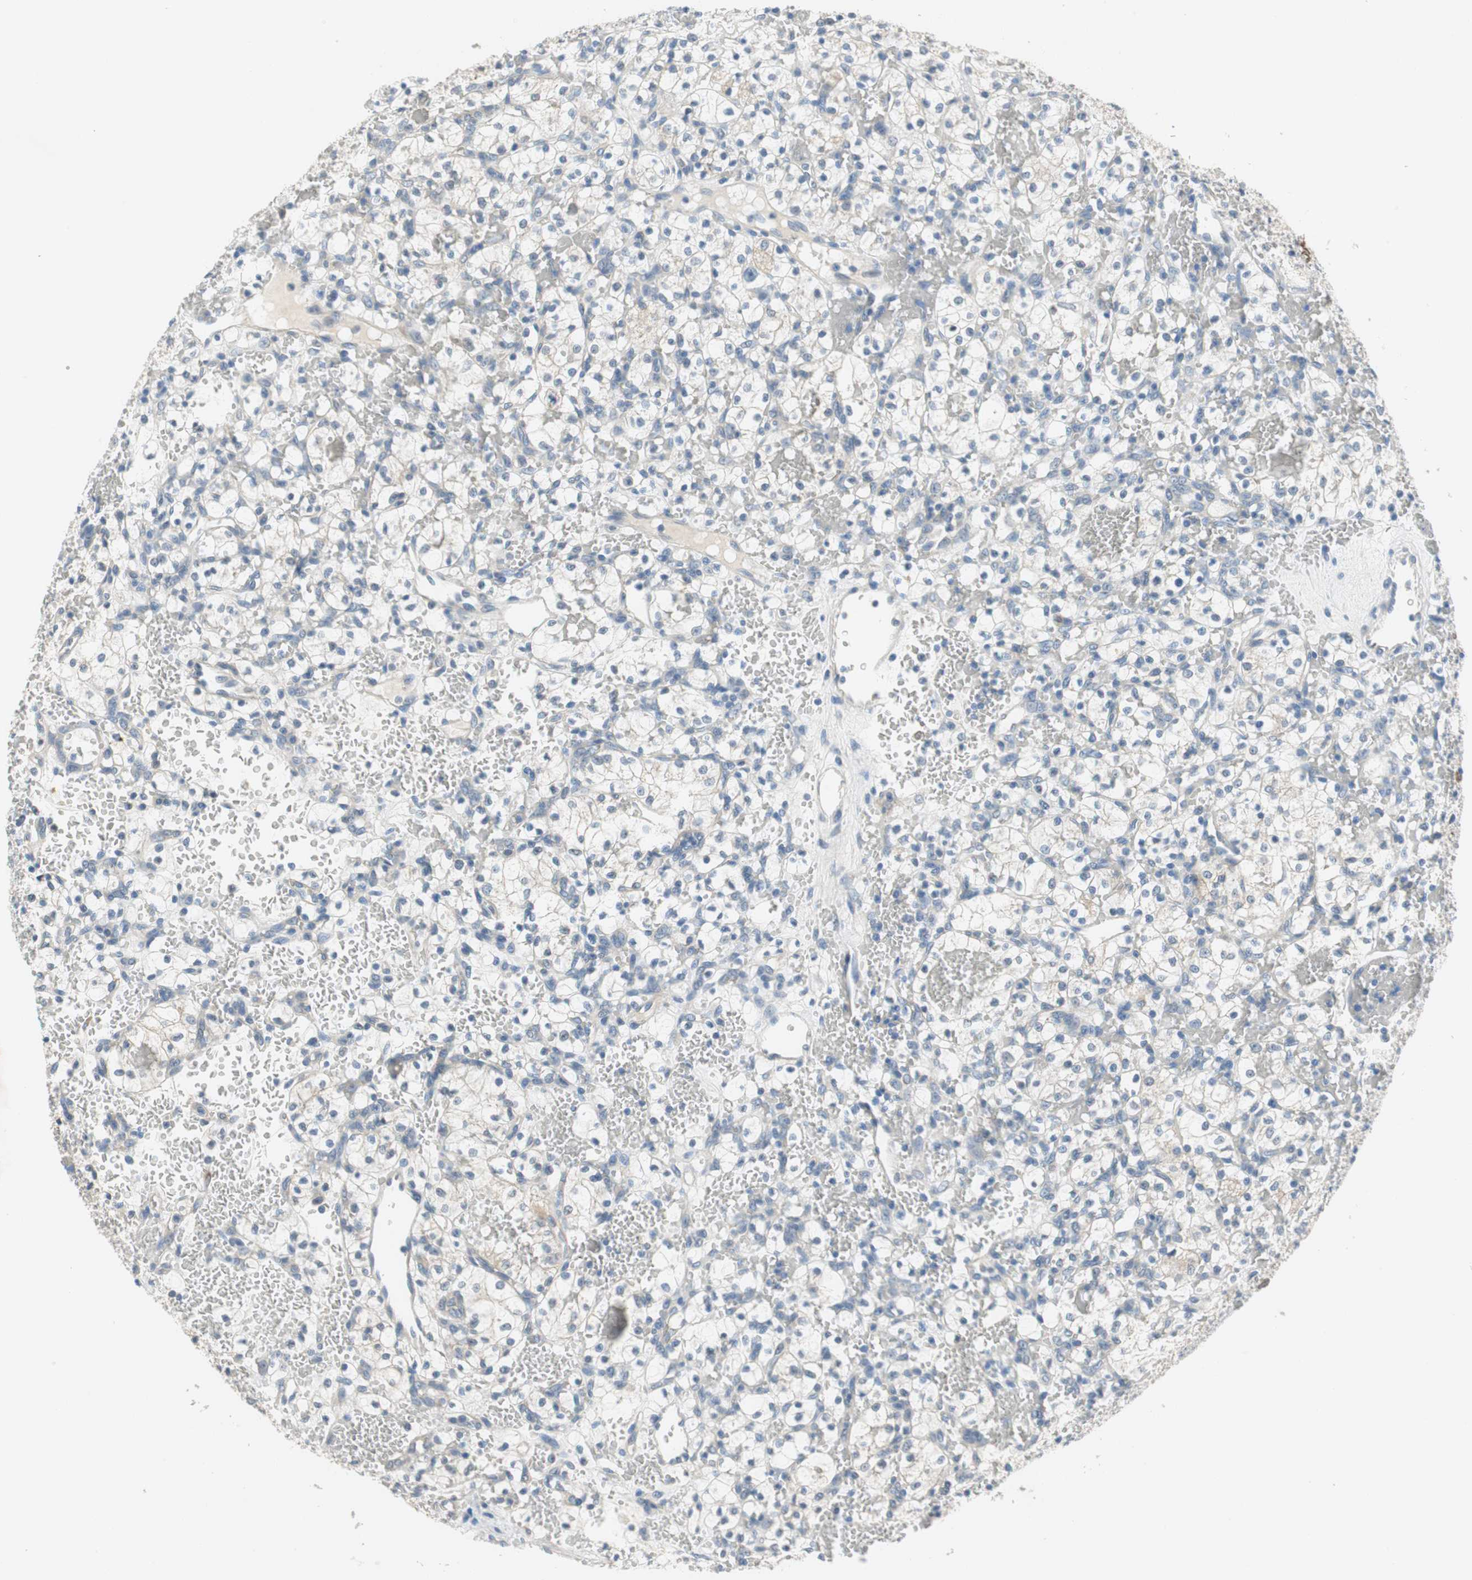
{"staining": {"intensity": "negative", "quantity": "none", "location": "none"}, "tissue": "renal cancer", "cell_type": "Tumor cells", "image_type": "cancer", "snomed": [{"axis": "morphology", "description": "Adenocarcinoma, NOS"}, {"axis": "topography", "description": "Kidney"}], "caption": "DAB immunohistochemical staining of human renal cancer (adenocarcinoma) exhibits no significant expression in tumor cells.", "gene": "FADS2", "patient": {"sex": "female", "age": 60}}